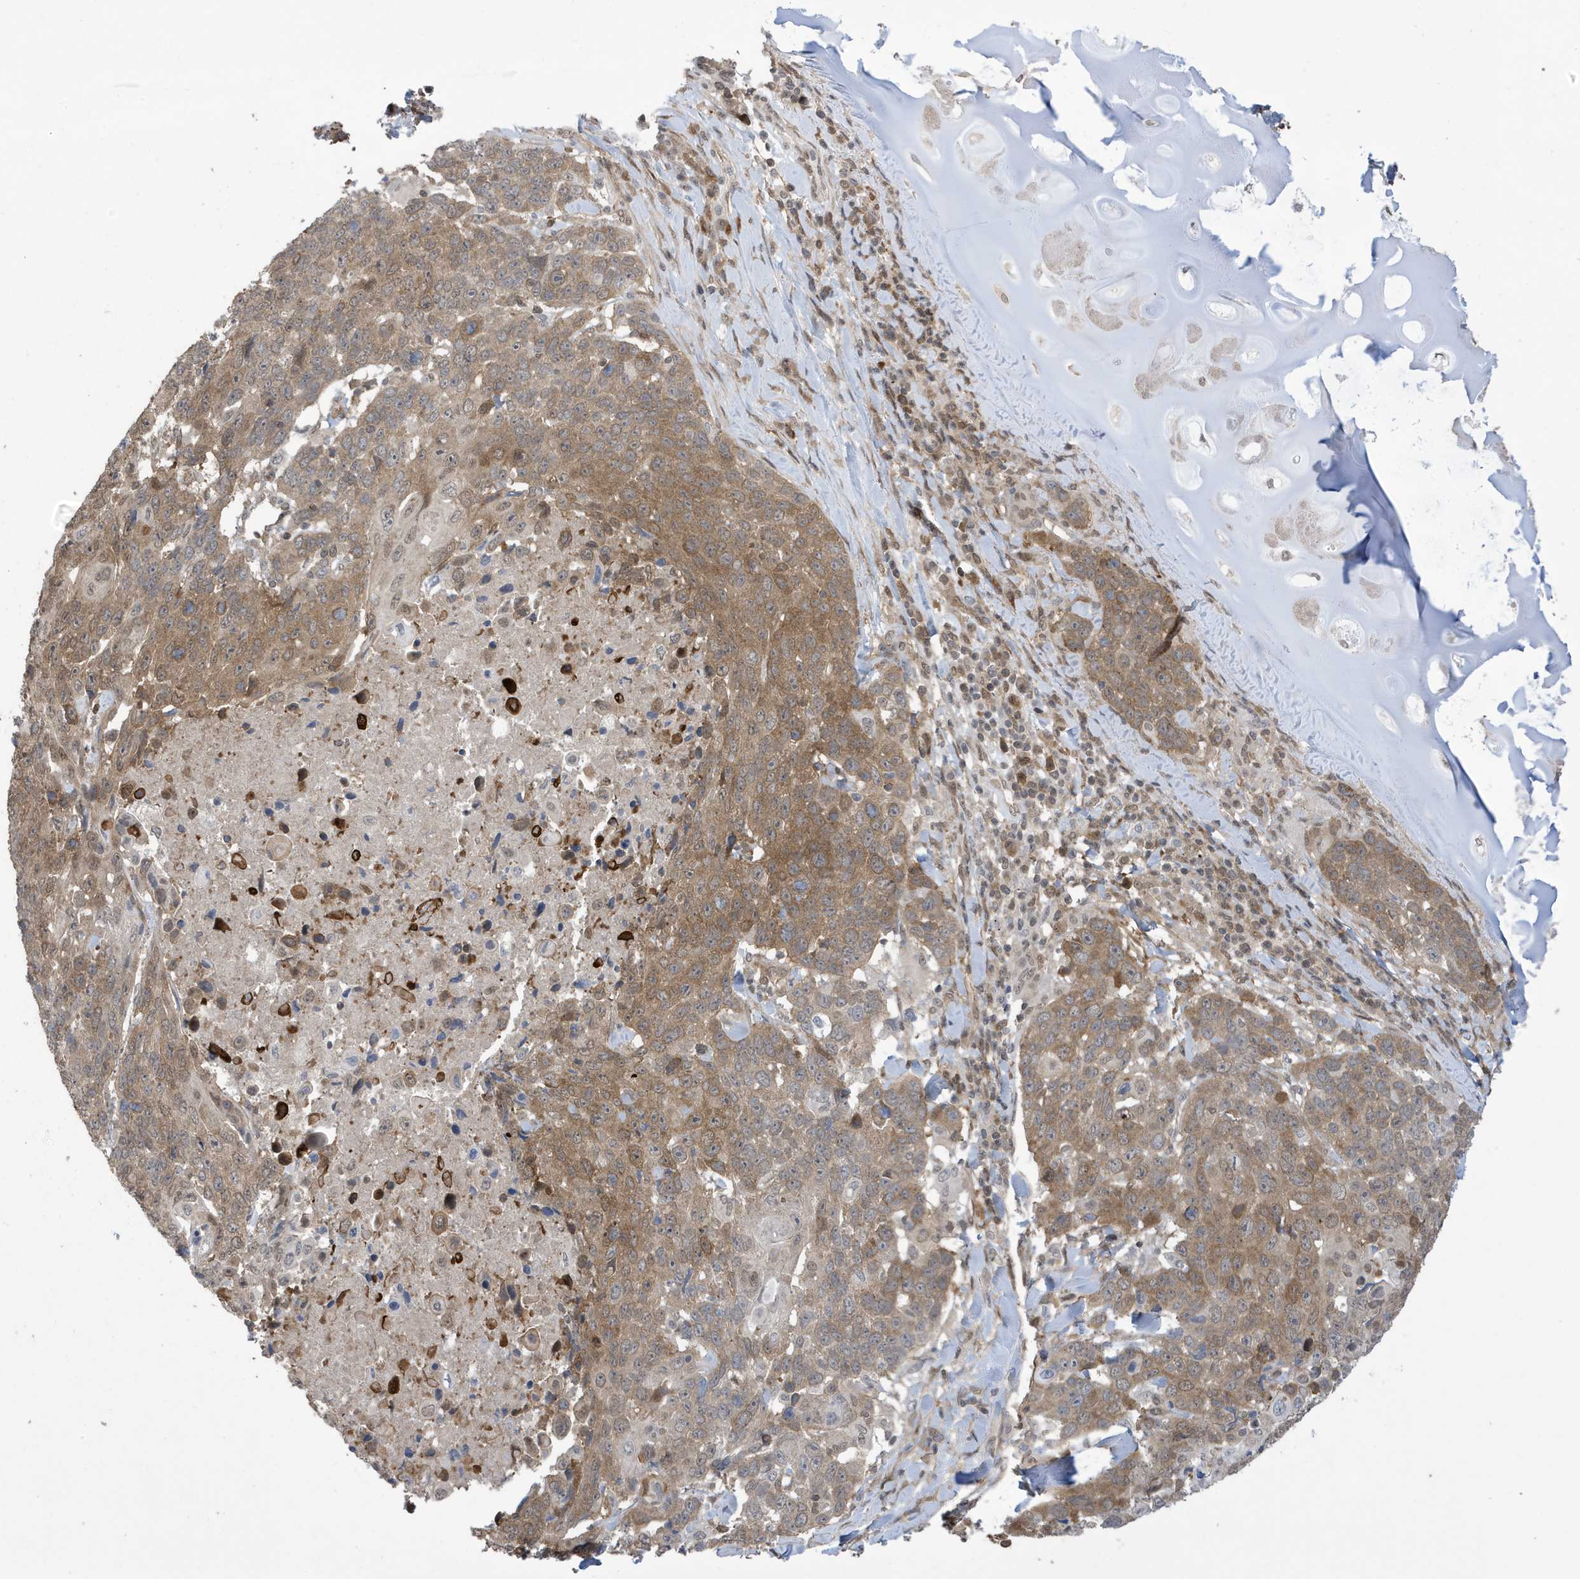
{"staining": {"intensity": "moderate", "quantity": "25%-75%", "location": "cytoplasmic/membranous"}, "tissue": "lung cancer", "cell_type": "Tumor cells", "image_type": "cancer", "snomed": [{"axis": "morphology", "description": "Squamous cell carcinoma, NOS"}, {"axis": "topography", "description": "Lung"}], "caption": "Protein staining of lung cancer (squamous cell carcinoma) tissue demonstrates moderate cytoplasmic/membranous positivity in approximately 25%-75% of tumor cells.", "gene": "UBQLN1", "patient": {"sex": "male", "age": 66}}